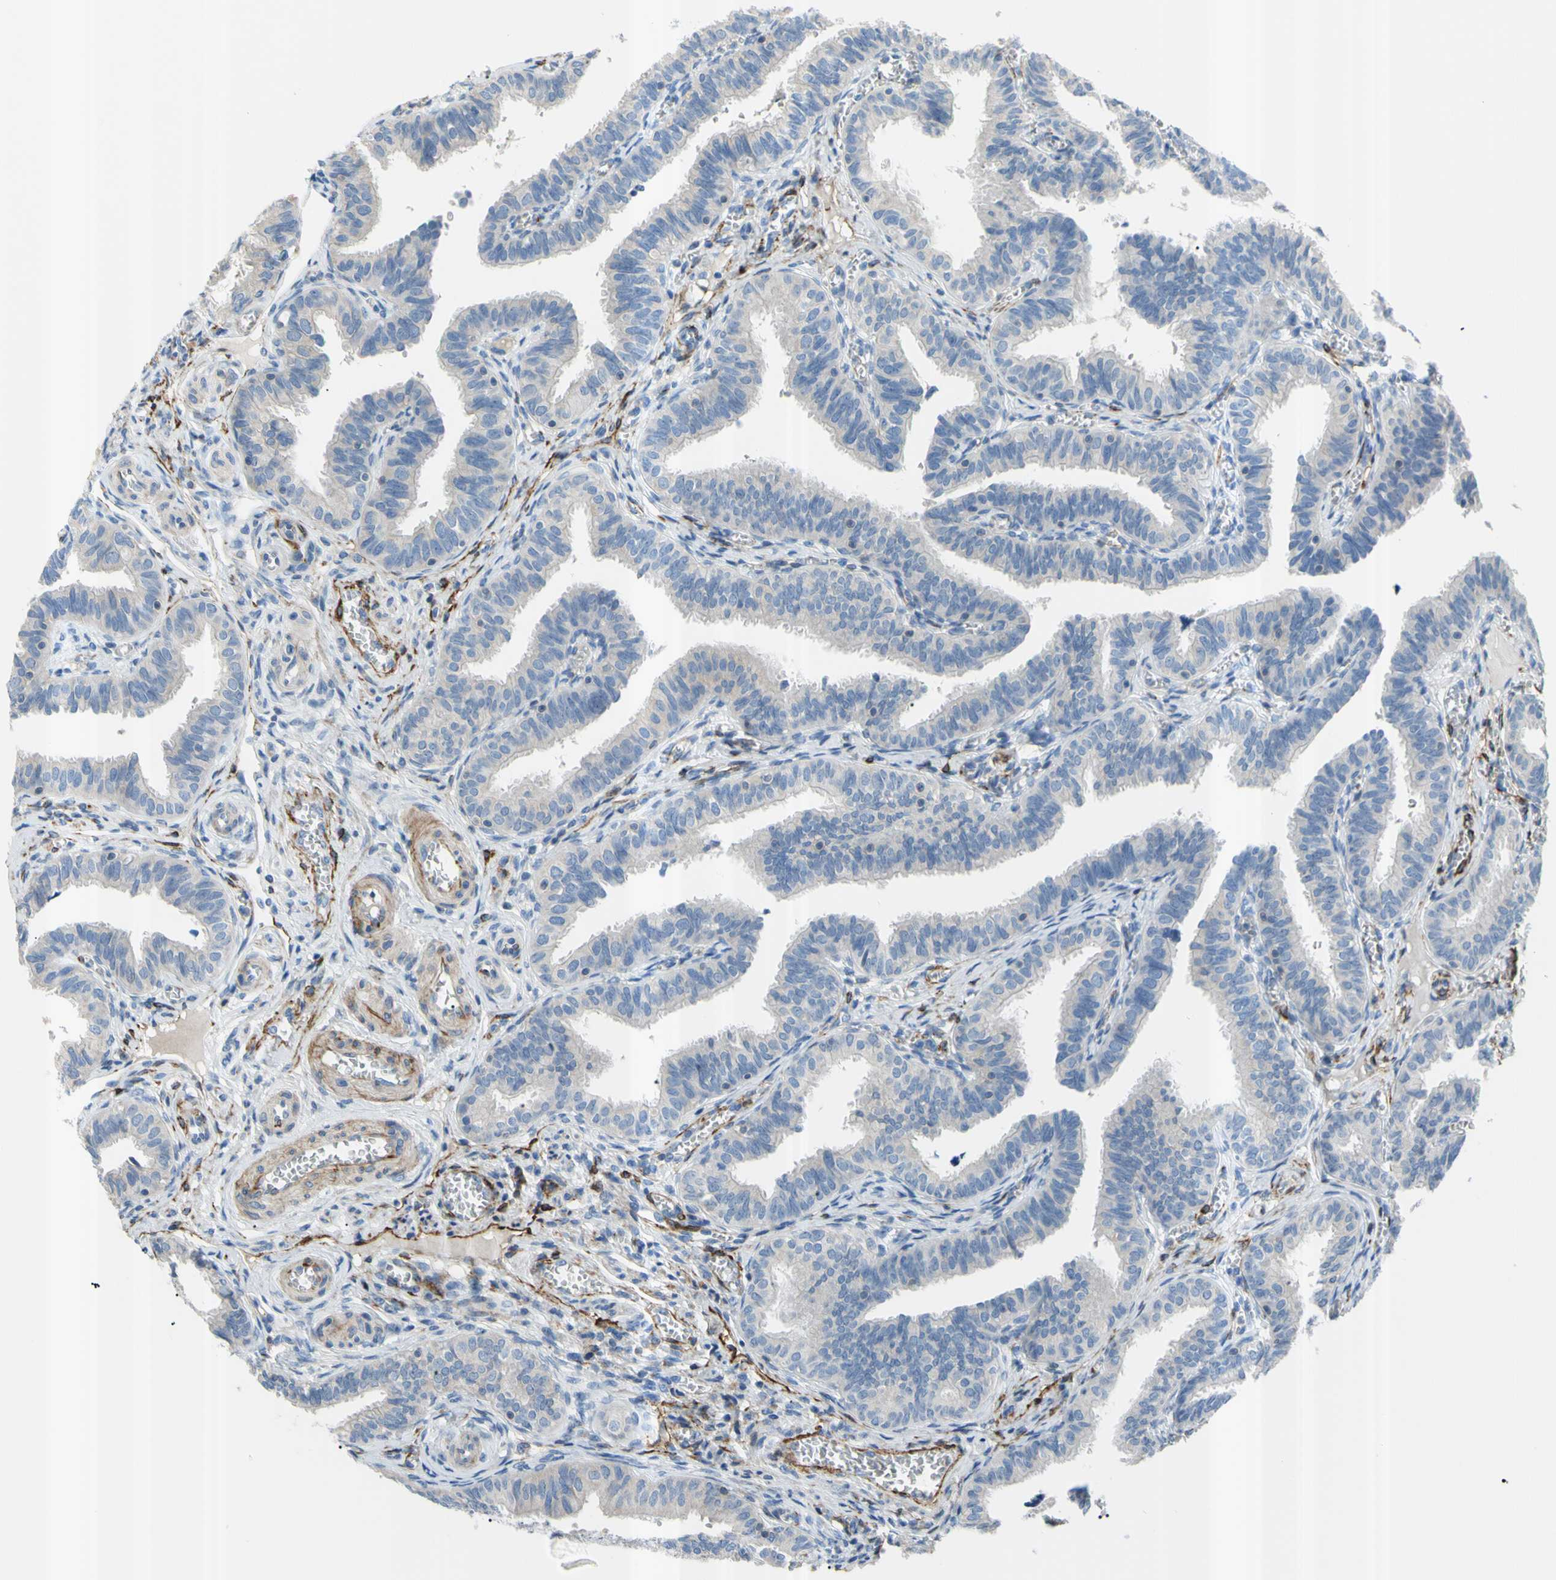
{"staining": {"intensity": "negative", "quantity": "none", "location": "none"}, "tissue": "fallopian tube", "cell_type": "Glandular cells", "image_type": "normal", "snomed": [{"axis": "morphology", "description": "Normal tissue, NOS"}, {"axis": "topography", "description": "Fallopian tube"}], "caption": "Immunohistochemistry (IHC) of benign fallopian tube exhibits no expression in glandular cells.", "gene": "PRRG2", "patient": {"sex": "female", "age": 46}}